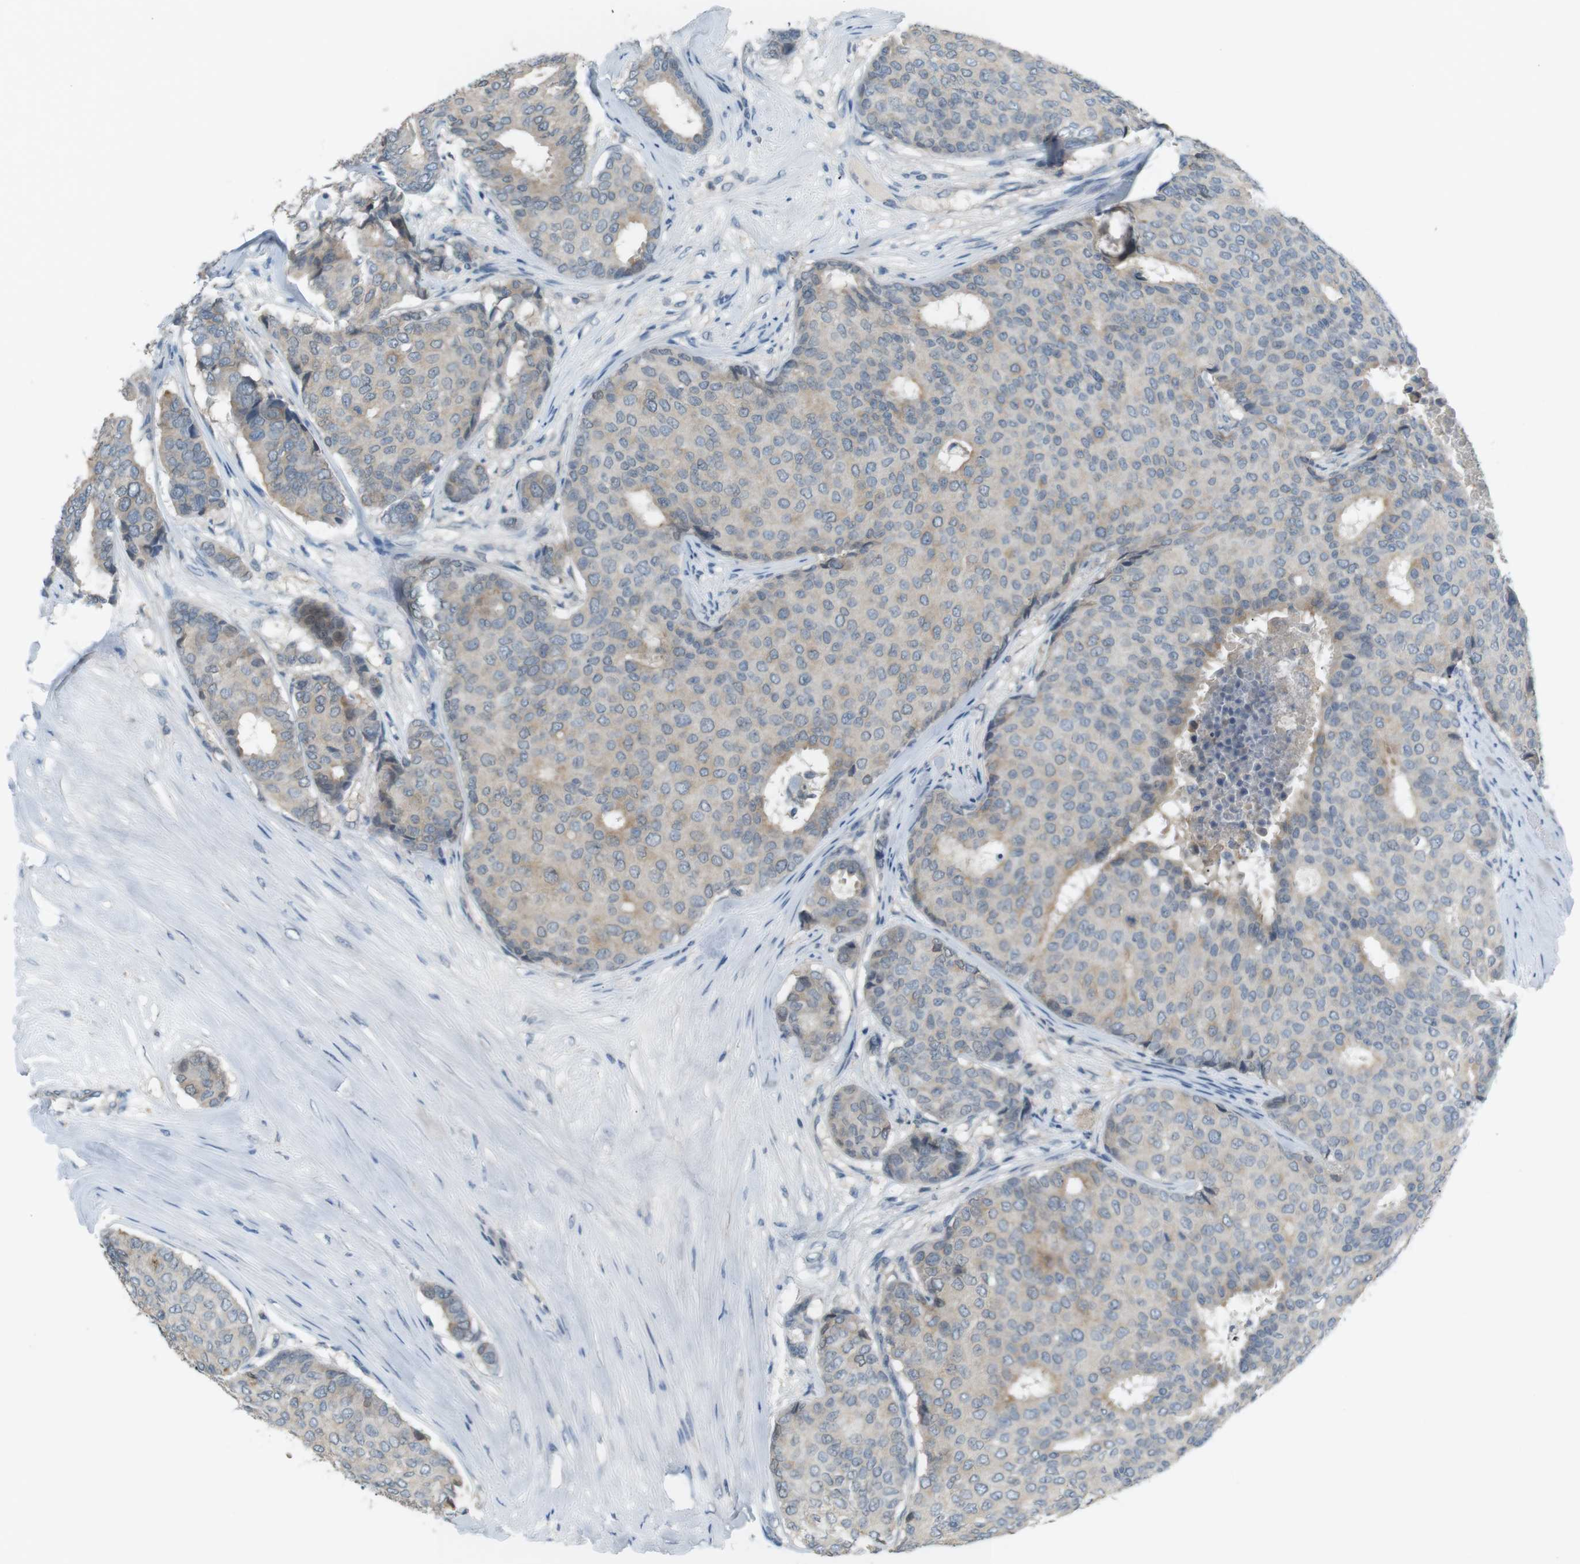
{"staining": {"intensity": "weak", "quantity": ">75%", "location": "cytoplasmic/membranous"}, "tissue": "breast cancer", "cell_type": "Tumor cells", "image_type": "cancer", "snomed": [{"axis": "morphology", "description": "Duct carcinoma"}, {"axis": "topography", "description": "Breast"}], "caption": "Breast cancer stained with IHC exhibits weak cytoplasmic/membranous expression in approximately >75% of tumor cells.", "gene": "RTN3", "patient": {"sex": "female", "age": 75}}